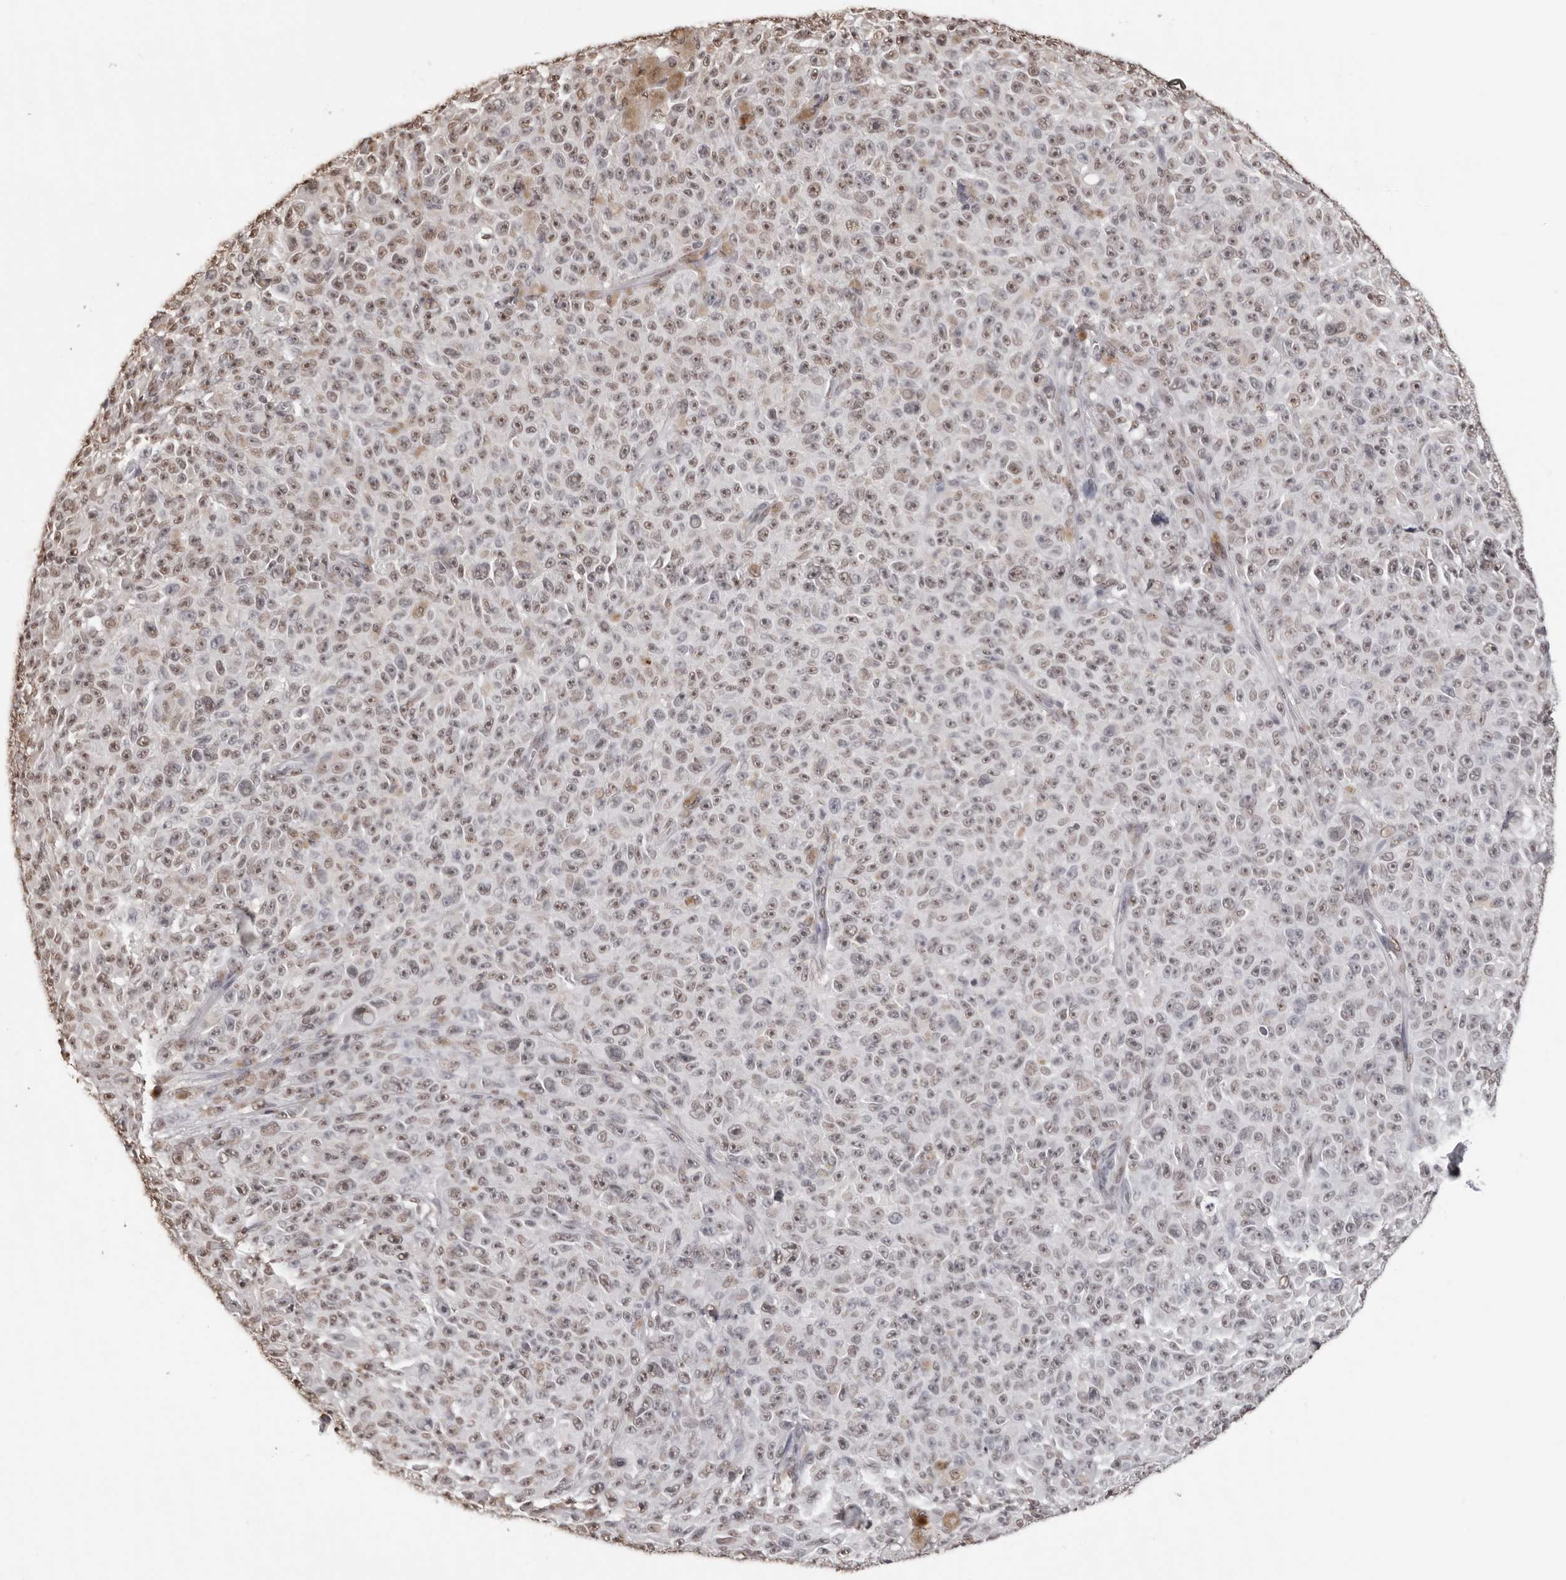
{"staining": {"intensity": "weak", "quantity": "25%-75%", "location": "nuclear"}, "tissue": "melanoma", "cell_type": "Tumor cells", "image_type": "cancer", "snomed": [{"axis": "morphology", "description": "Malignant melanoma, NOS"}, {"axis": "topography", "description": "Skin"}], "caption": "Protein staining shows weak nuclear positivity in about 25%-75% of tumor cells in malignant melanoma.", "gene": "OLIG3", "patient": {"sex": "female", "age": 82}}